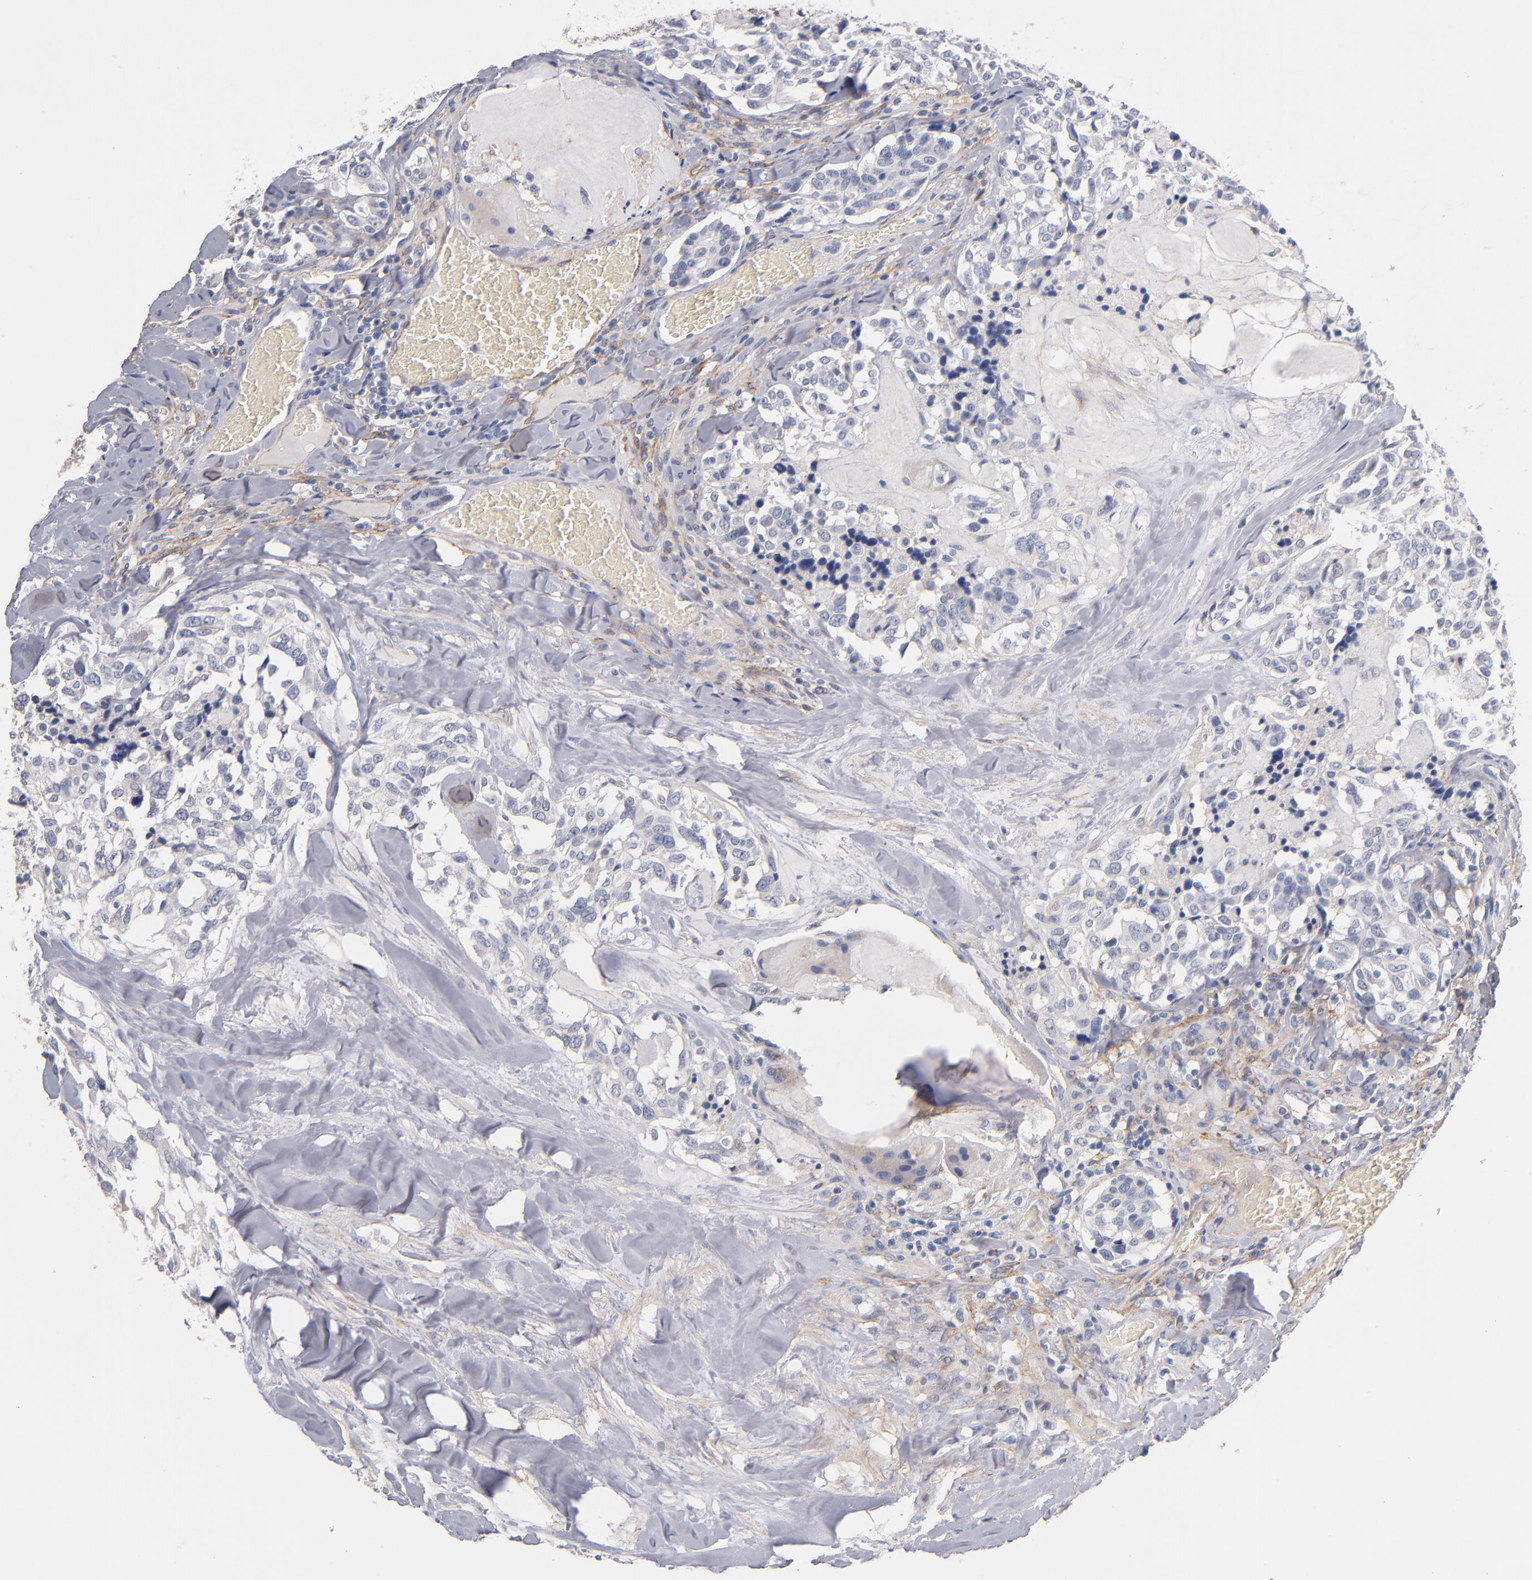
{"staining": {"intensity": "negative", "quantity": "none", "location": "none"}, "tissue": "thyroid cancer", "cell_type": "Tumor cells", "image_type": "cancer", "snomed": [{"axis": "morphology", "description": "Carcinoma, NOS"}, {"axis": "morphology", "description": "Carcinoid, malignant, NOS"}, {"axis": "topography", "description": "Thyroid gland"}], "caption": "High power microscopy image of an immunohistochemistry (IHC) photomicrograph of malignant carcinoid (thyroid), revealing no significant positivity in tumor cells.", "gene": "PLSCR4", "patient": {"sex": "male", "age": 33}}